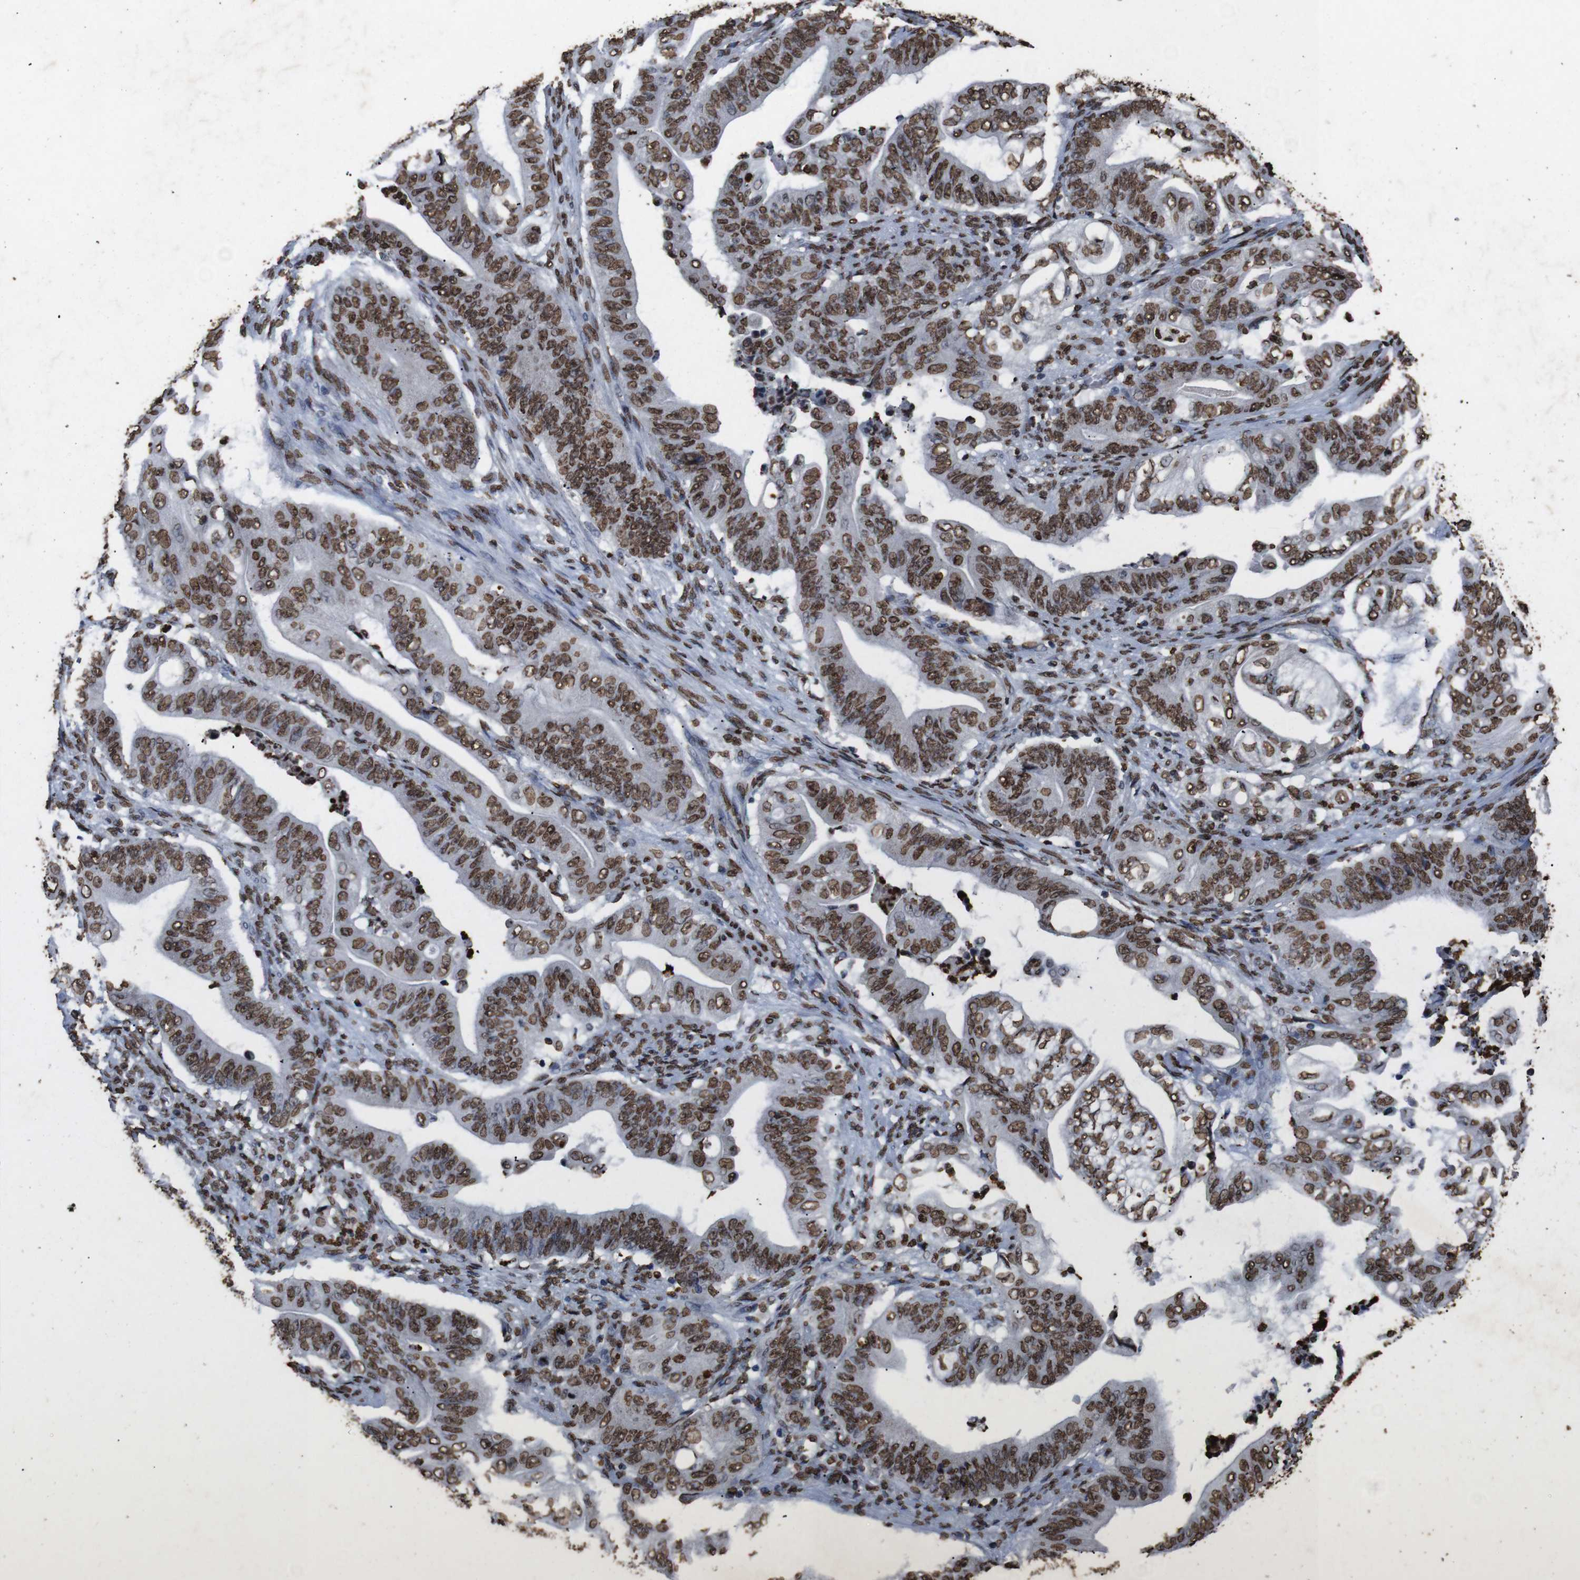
{"staining": {"intensity": "strong", "quantity": ">75%", "location": "nuclear"}, "tissue": "stomach cancer", "cell_type": "Tumor cells", "image_type": "cancer", "snomed": [{"axis": "morphology", "description": "Adenocarcinoma, NOS"}, {"axis": "topography", "description": "Stomach"}], "caption": "Tumor cells reveal strong nuclear positivity in approximately >75% of cells in stomach adenocarcinoma.", "gene": "MDM2", "patient": {"sex": "female", "age": 73}}